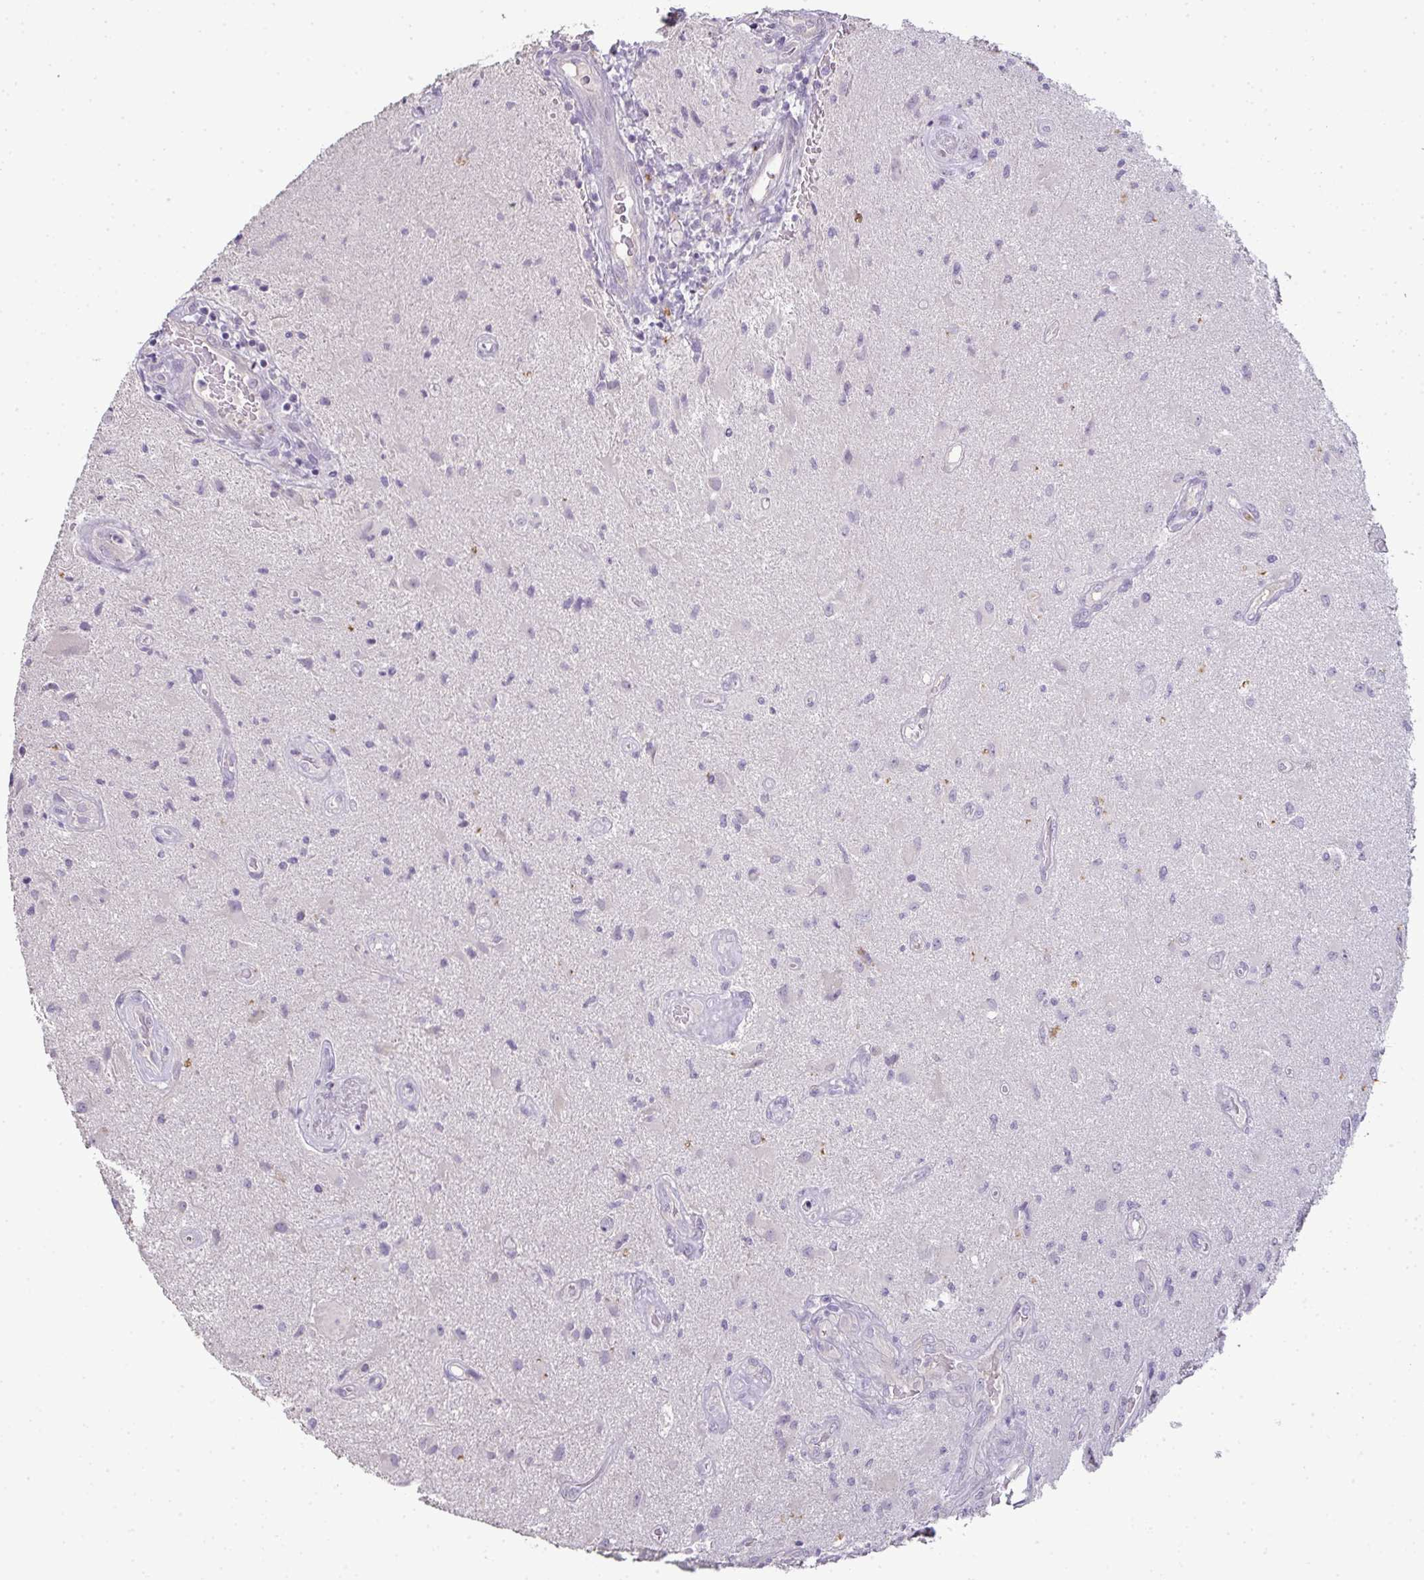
{"staining": {"intensity": "negative", "quantity": "none", "location": "none"}, "tissue": "glioma", "cell_type": "Tumor cells", "image_type": "cancer", "snomed": [{"axis": "morphology", "description": "Glioma, malignant, High grade"}, {"axis": "topography", "description": "Brain"}], "caption": "A high-resolution histopathology image shows immunohistochemistry (IHC) staining of malignant glioma (high-grade), which shows no significant staining in tumor cells.", "gene": "CMPK1", "patient": {"sex": "male", "age": 67}}